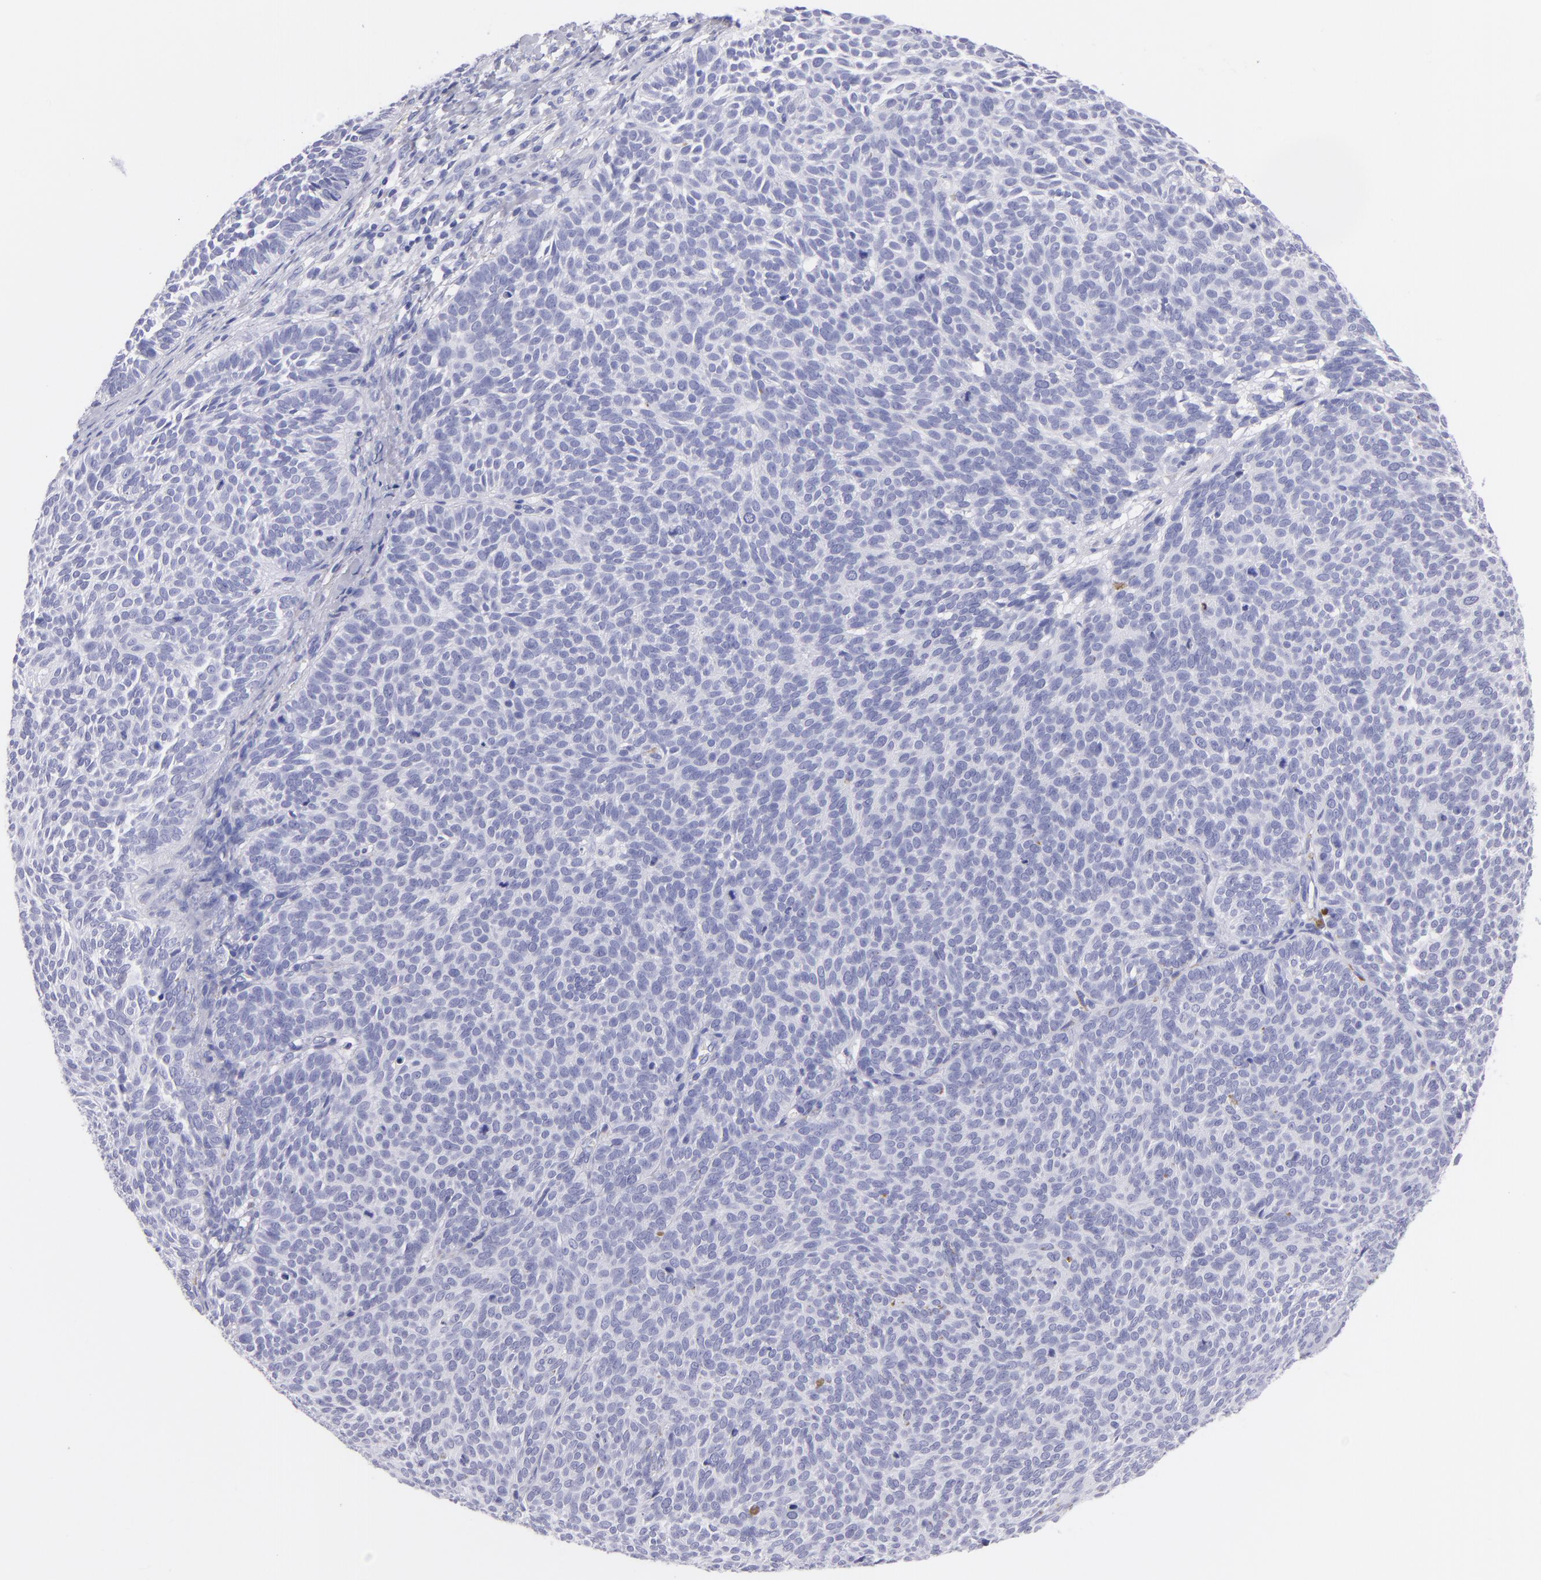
{"staining": {"intensity": "negative", "quantity": "none", "location": "none"}, "tissue": "skin cancer", "cell_type": "Tumor cells", "image_type": "cancer", "snomed": [{"axis": "morphology", "description": "Basal cell carcinoma"}, {"axis": "topography", "description": "Skin"}], "caption": "Skin cancer was stained to show a protein in brown. There is no significant staining in tumor cells.", "gene": "CNP", "patient": {"sex": "male", "age": 63}}